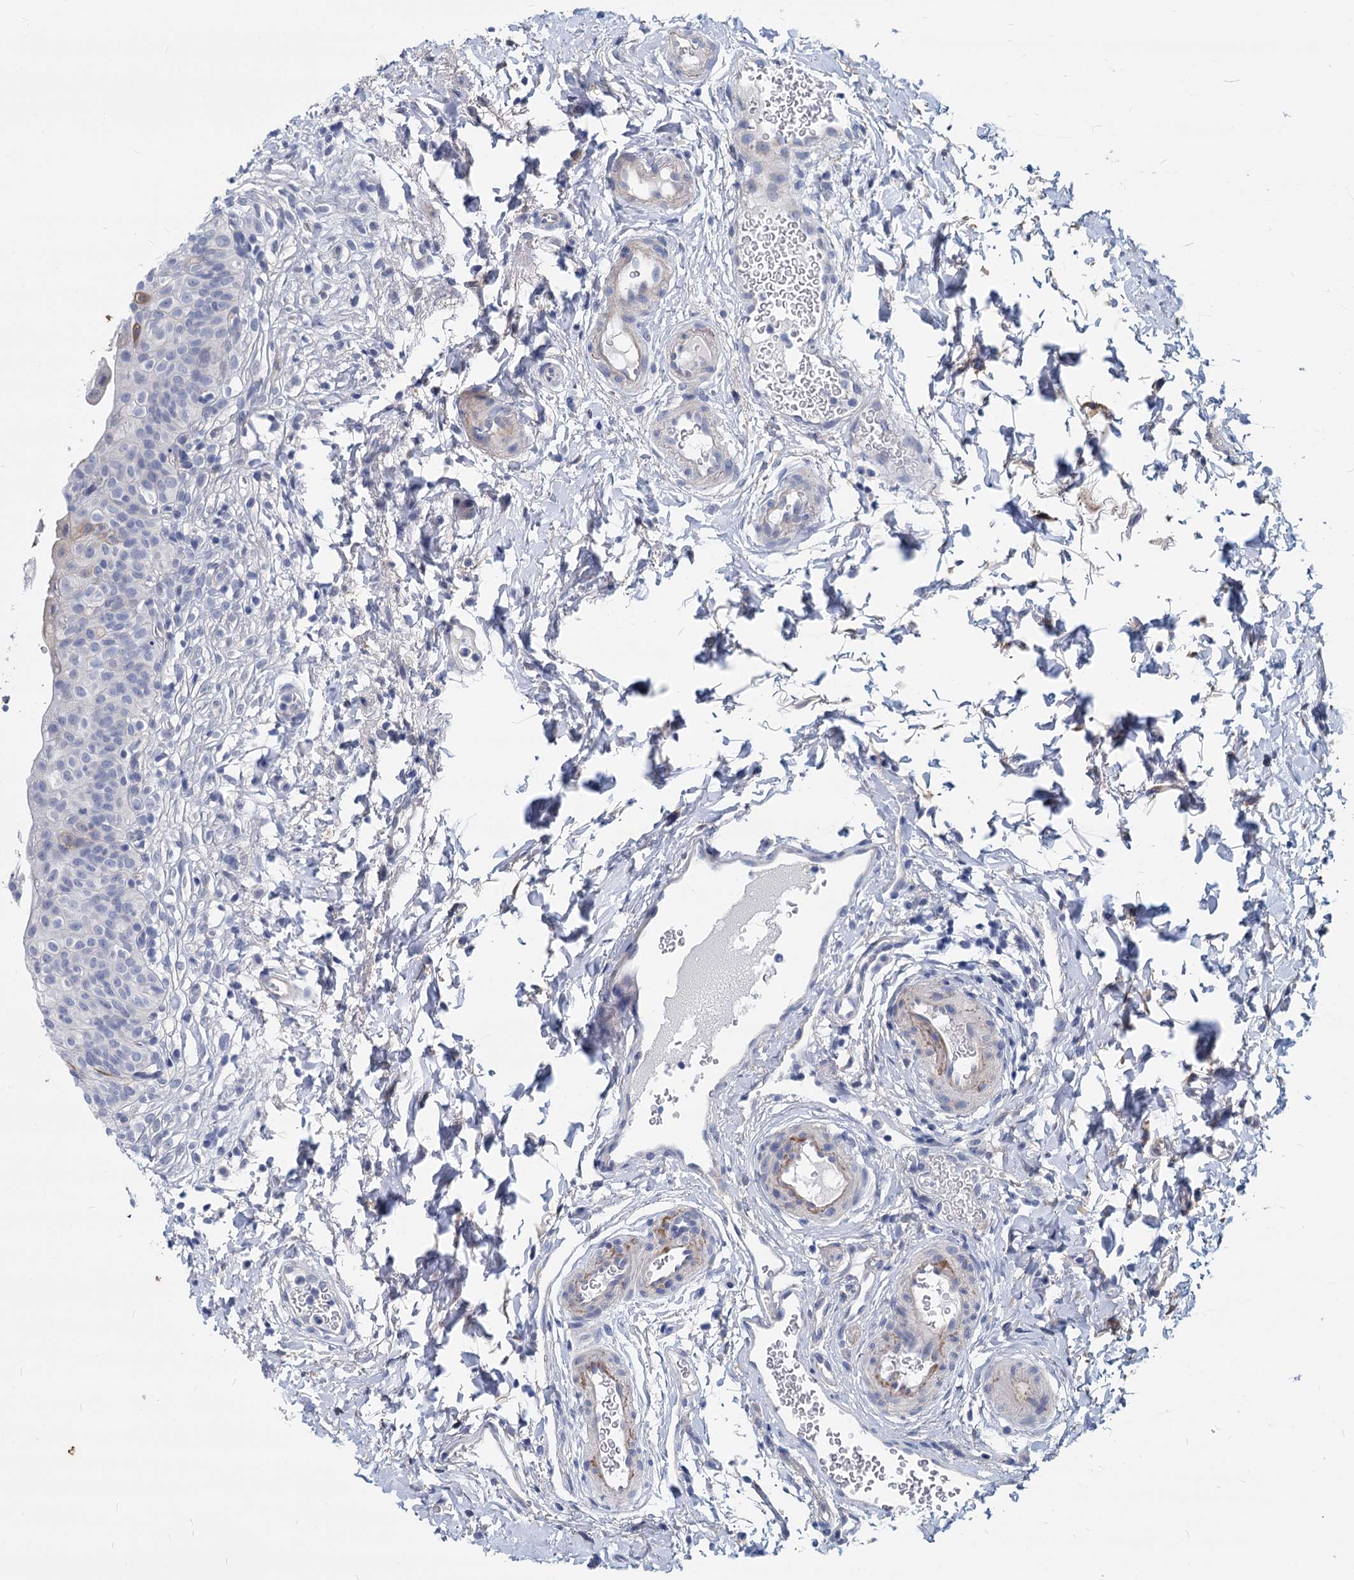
{"staining": {"intensity": "negative", "quantity": "none", "location": "none"}, "tissue": "urinary bladder", "cell_type": "Urothelial cells", "image_type": "normal", "snomed": [{"axis": "morphology", "description": "Normal tissue, NOS"}, {"axis": "topography", "description": "Urinary bladder"}], "caption": "The photomicrograph exhibits no significant positivity in urothelial cells of urinary bladder.", "gene": "GSTM3", "patient": {"sex": "male", "age": 55}}